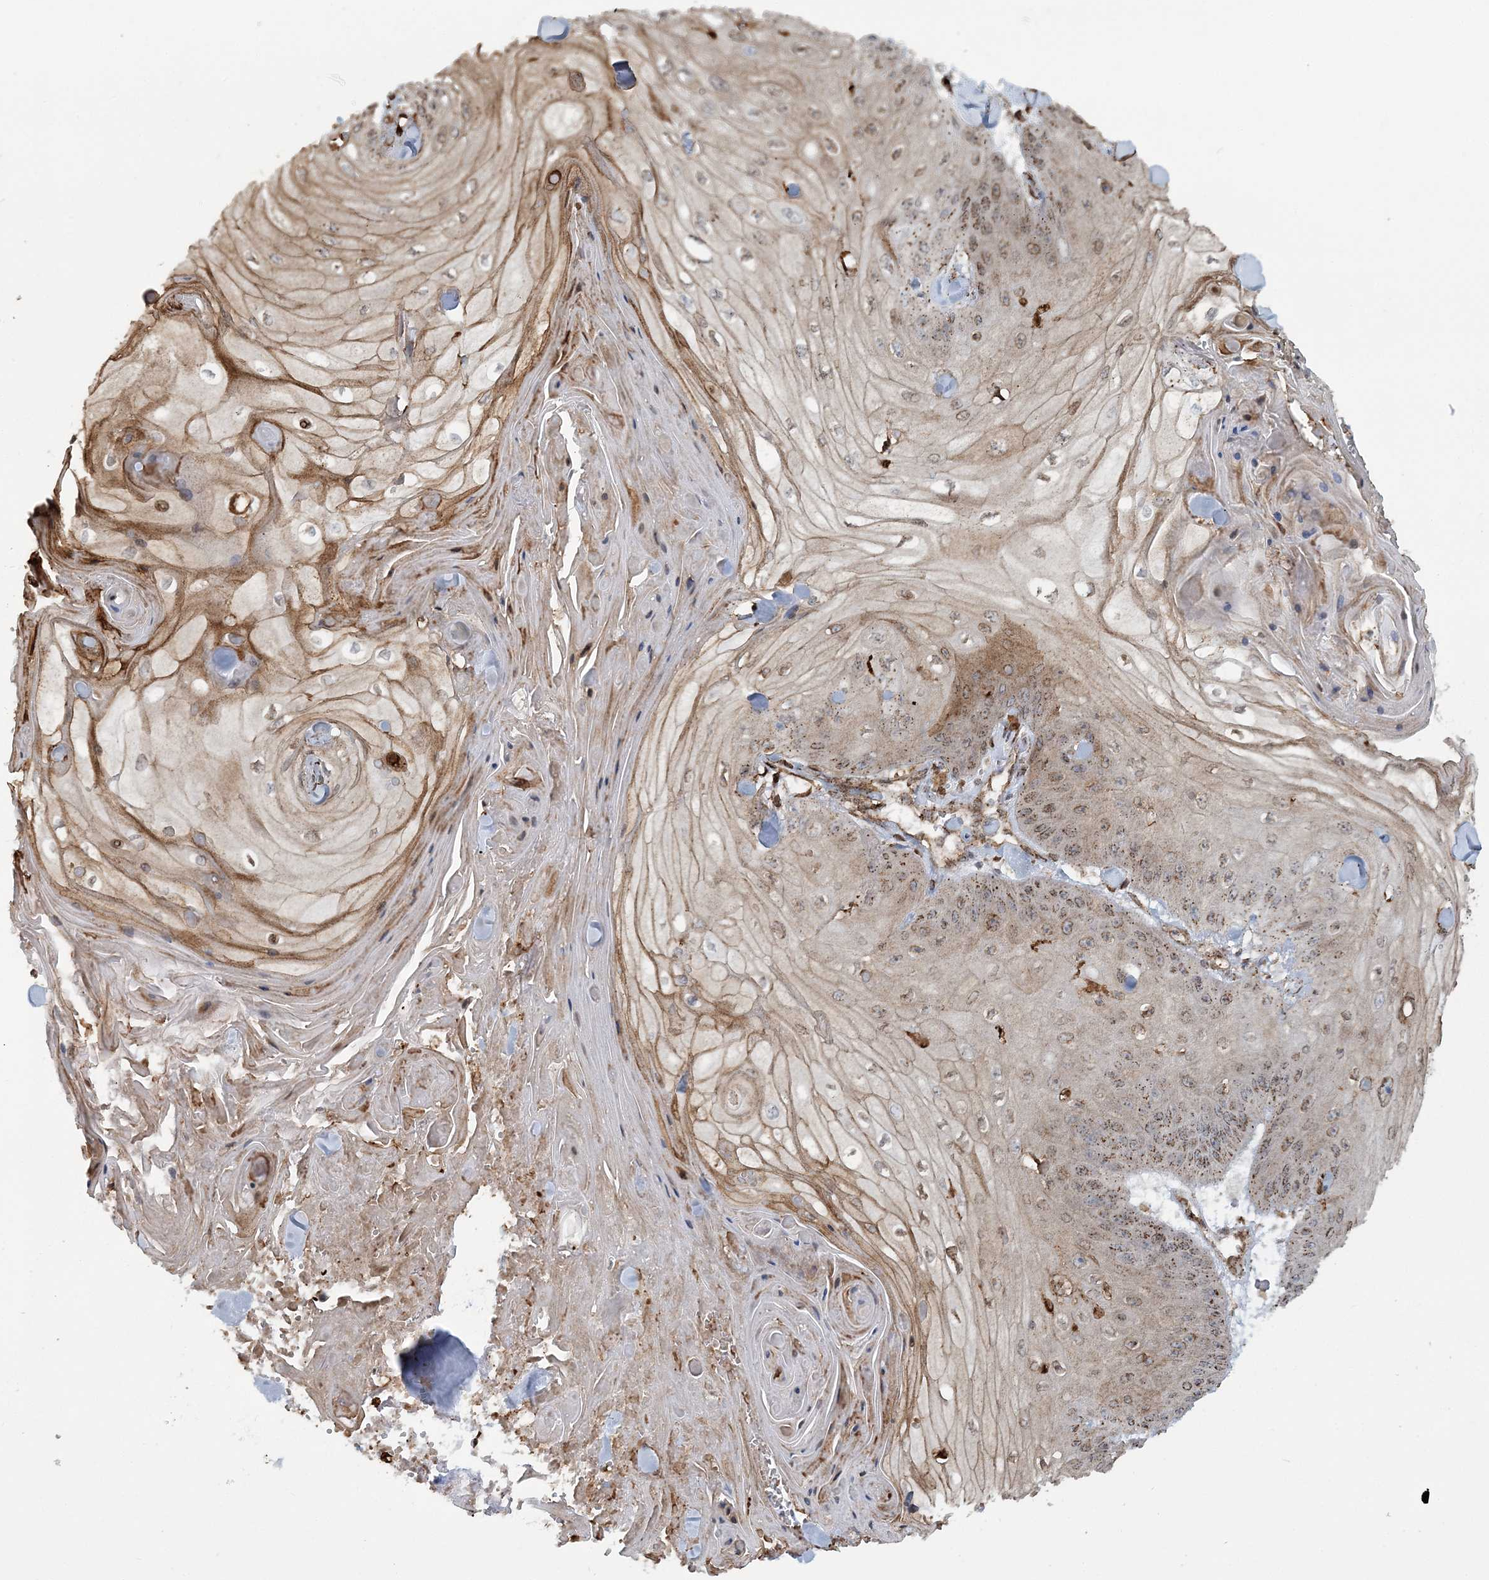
{"staining": {"intensity": "moderate", "quantity": ">75%", "location": "cytoplasmic/membranous"}, "tissue": "skin cancer", "cell_type": "Tumor cells", "image_type": "cancer", "snomed": [{"axis": "morphology", "description": "Squamous cell carcinoma, NOS"}, {"axis": "topography", "description": "Skin"}], "caption": "IHC staining of squamous cell carcinoma (skin), which demonstrates medium levels of moderate cytoplasmic/membranous positivity in approximately >75% of tumor cells indicating moderate cytoplasmic/membranous protein expression. The staining was performed using DAB (3,3'-diaminobenzidine) (brown) for protein detection and nuclei were counterstained in hematoxylin (blue).", "gene": "TRAF3IP2", "patient": {"sex": "male", "age": 74}}